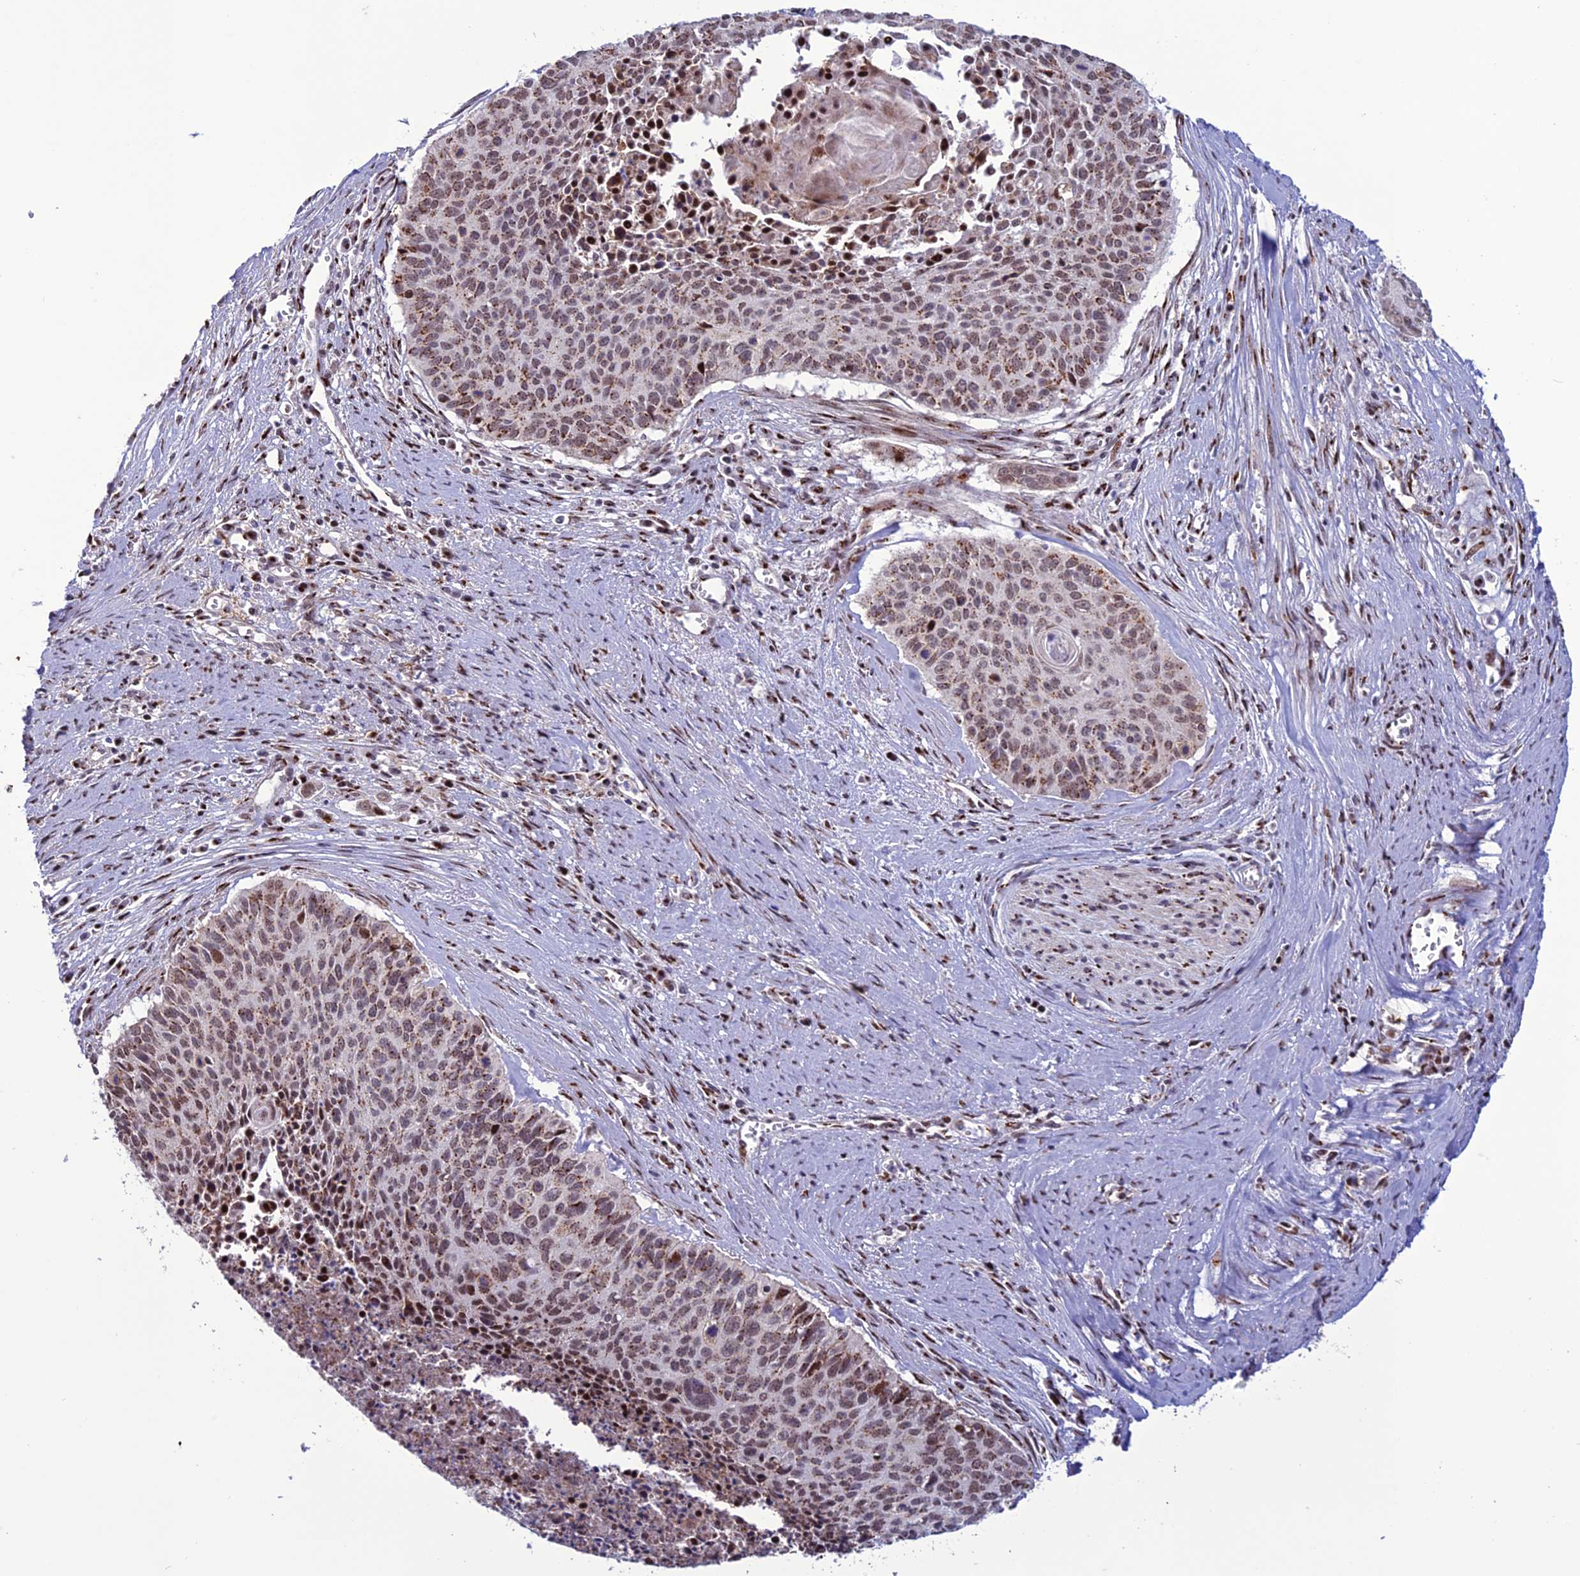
{"staining": {"intensity": "moderate", "quantity": ">75%", "location": "cytoplasmic/membranous,nuclear"}, "tissue": "cervical cancer", "cell_type": "Tumor cells", "image_type": "cancer", "snomed": [{"axis": "morphology", "description": "Squamous cell carcinoma, NOS"}, {"axis": "topography", "description": "Cervix"}], "caption": "IHC of human cervical cancer (squamous cell carcinoma) demonstrates medium levels of moderate cytoplasmic/membranous and nuclear staining in about >75% of tumor cells.", "gene": "PLEKHA4", "patient": {"sex": "female", "age": 55}}